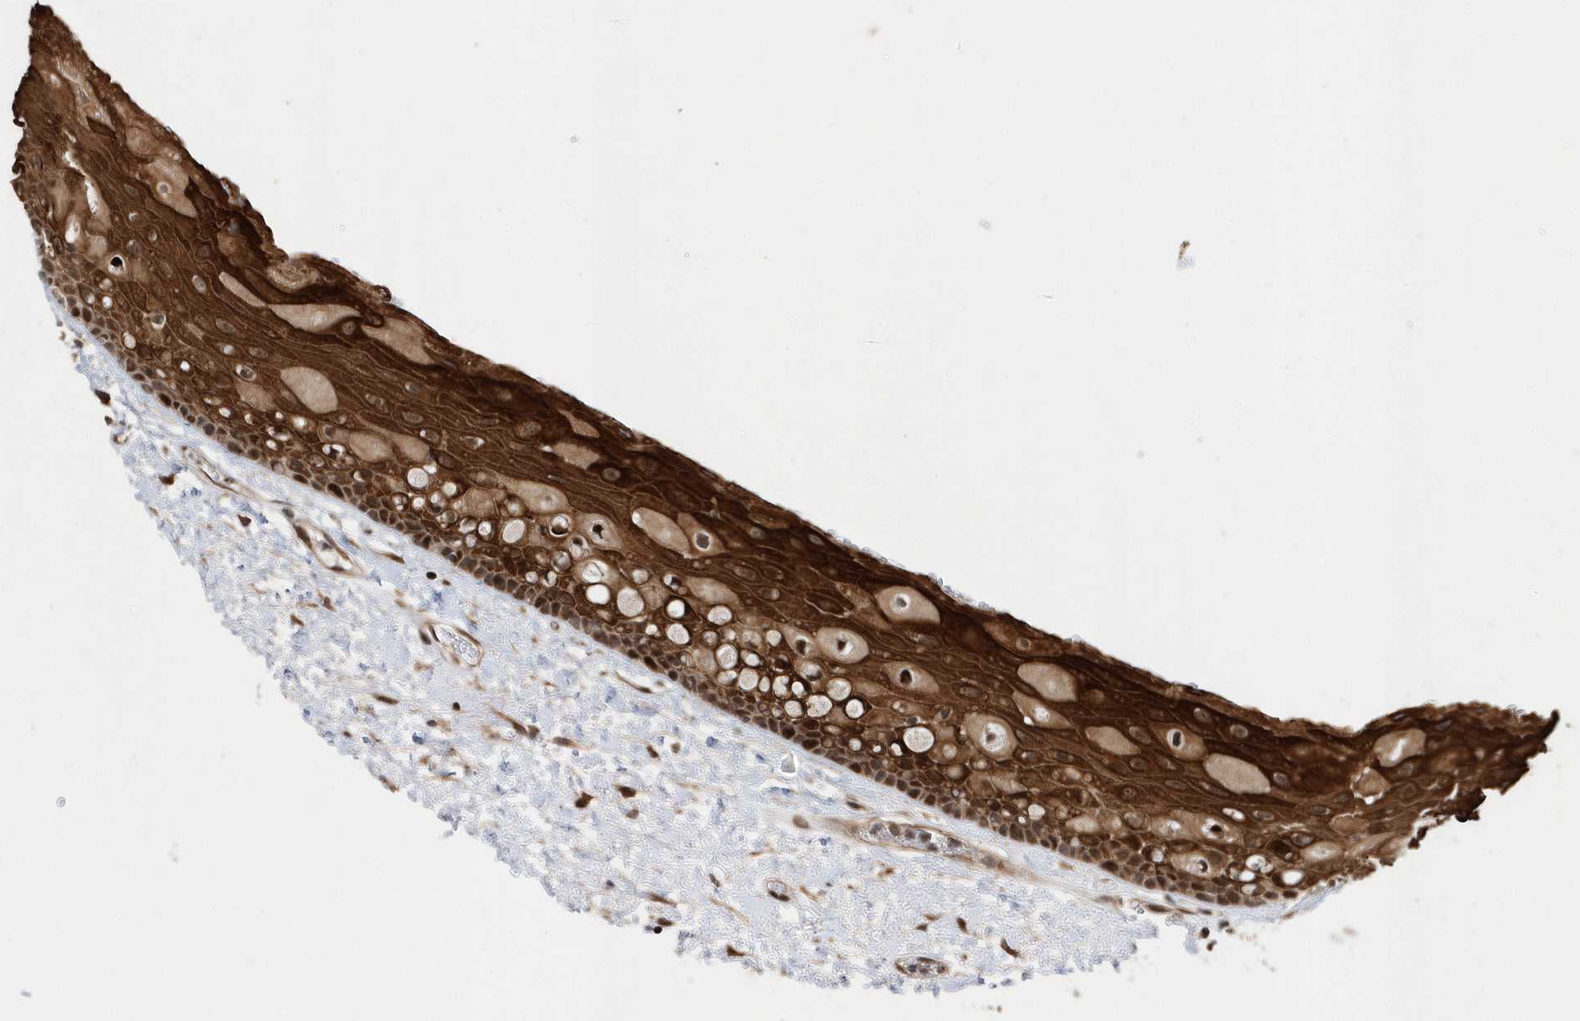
{"staining": {"intensity": "strong", "quantity": ">75%", "location": "cytoplasmic/membranous,nuclear"}, "tissue": "oral mucosa", "cell_type": "Squamous epithelial cells", "image_type": "normal", "snomed": [{"axis": "morphology", "description": "Normal tissue, NOS"}, {"axis": "topography", "description": "Oral tissue"}], "caption": "Protein expression analysis of benign human oral mucosa reveals strong cytoplasmic/membranous,nuclear staining in about >75% of squamous epithelial cells. (DAB (3,3'-diaminobenzidine) = brown stain, brightfield microscopy at high magnification).", "gene": "DALRD3", "patient": {"sex": "female", "age": 76}}